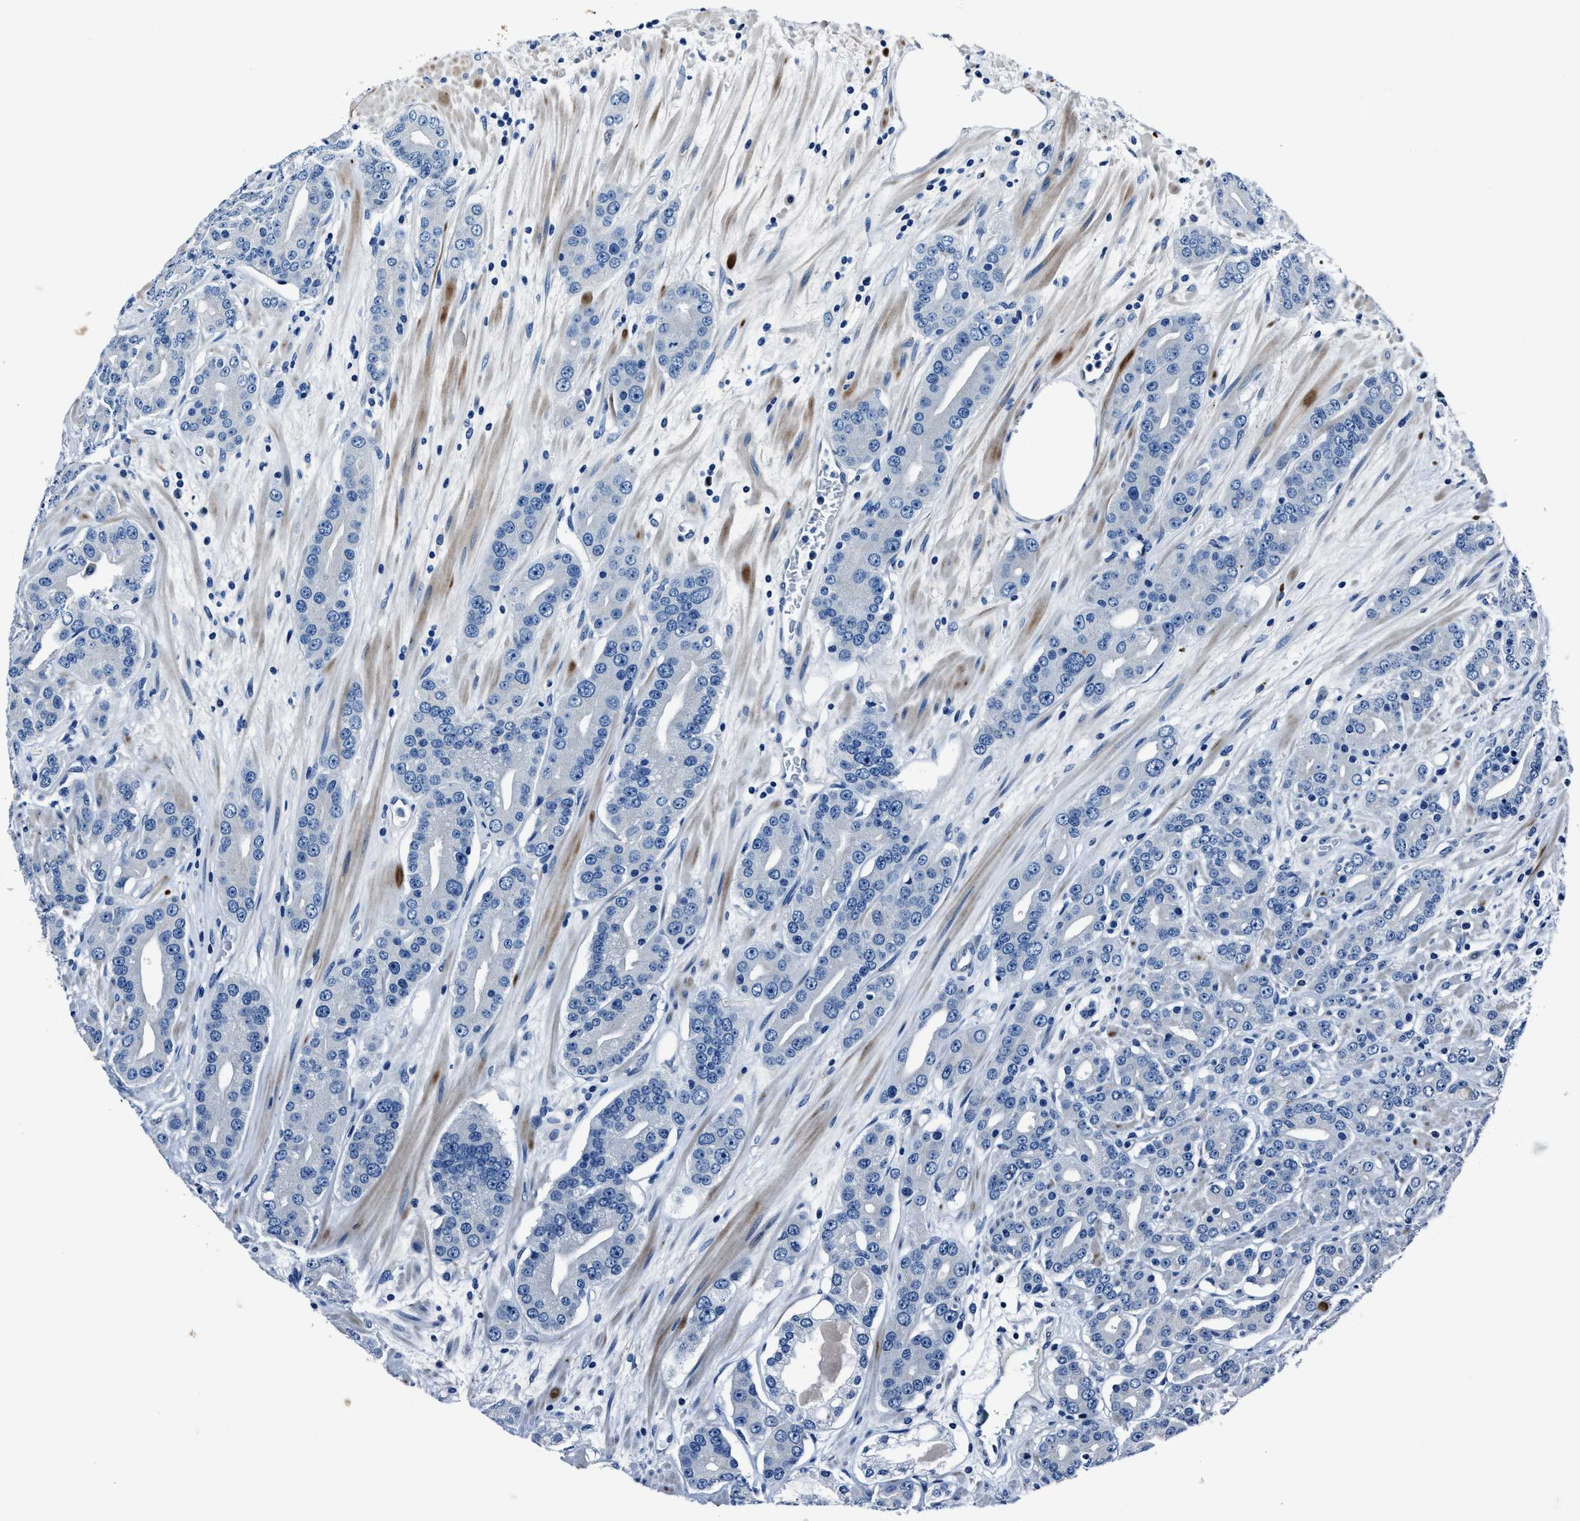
{"staining": {"intensity": "negative", "quantity": "none", "location": "none"}, "tissue": "prostate cancer", "cell_type": "Tumor cells", "image_type": "cancer", "snomed": [{"axis": "morphology", "description": "Adenocarcinoma, High grade"}, {"axis": "topography", "description": "Prostate"}], "caption": "The micrograph exhibits no staining of tumor cells in prostate high-grade adenocarcinoma. Brightfield microscopy of IHC stained with DAB (3,3'-diaminobenzidine) (brown) and hematoxylin (blue), captured at high magnification.", "gene": "NACAD", "patient": {"sex": "male", "age": 71}}